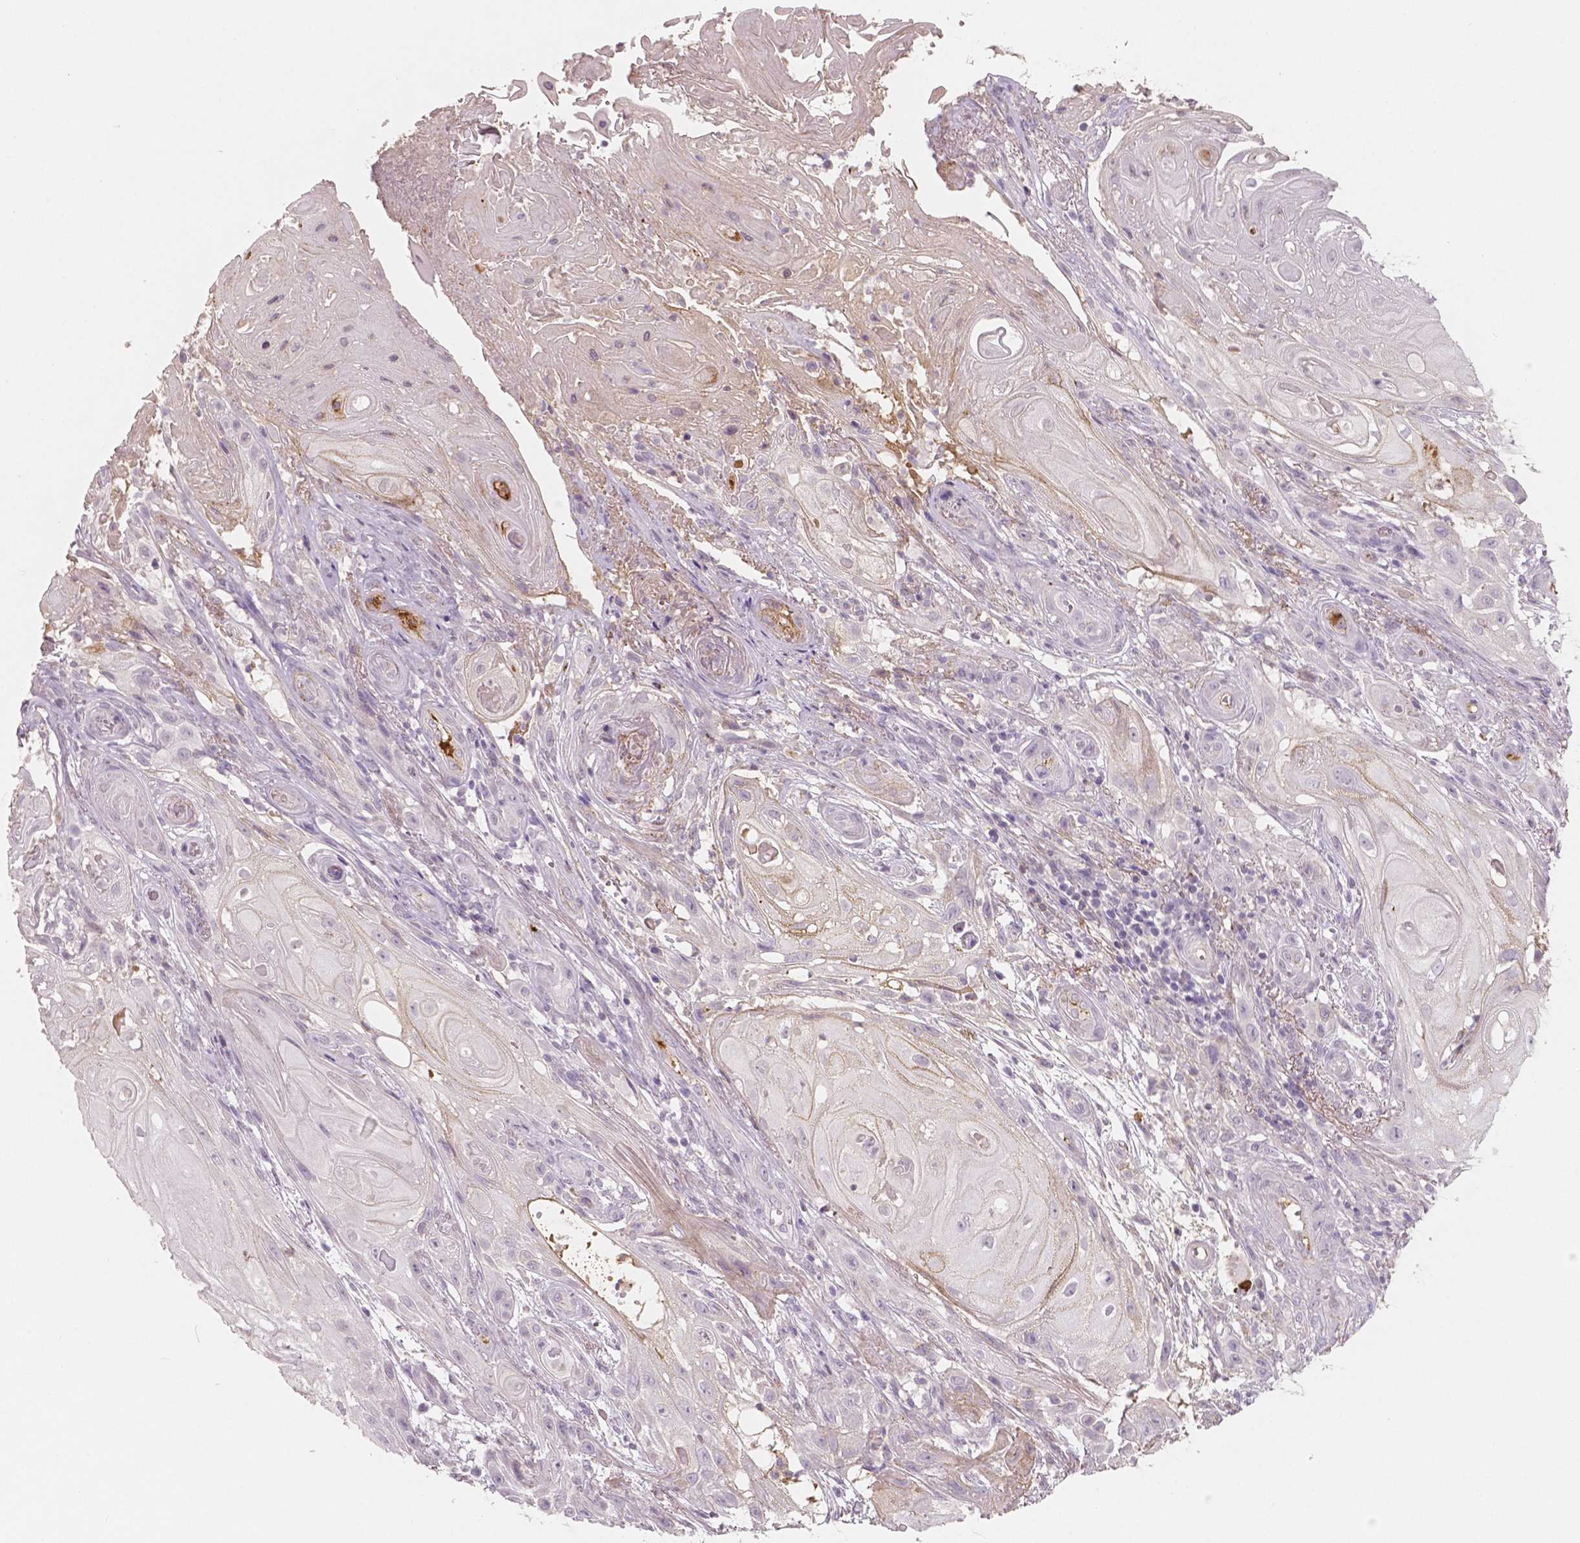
{"staining": {"intensity": "moderate", "quantity": "<25%", "location": "cytoplasmic/membranous"}, "tissue": "skin cancer", "cell_type": "Tumor cells", "image_type": "cancer", "snomed": [{"axis": "morphology", "description": "Squamous cell carcinoma, NOS"}, {"axis": "topography", "description": "Skin"}], "caption": "DAB (3,3'-diaminobenzidine) immunohistochemical staining of human skin cancer (squamous cell carcinoma) demonstrates moderate cytoplasmic/membranous protein positivity in approximately <25% of tumor cells.", "gene": "APOA4", "patient": {"sex": "male", "age": 62}}